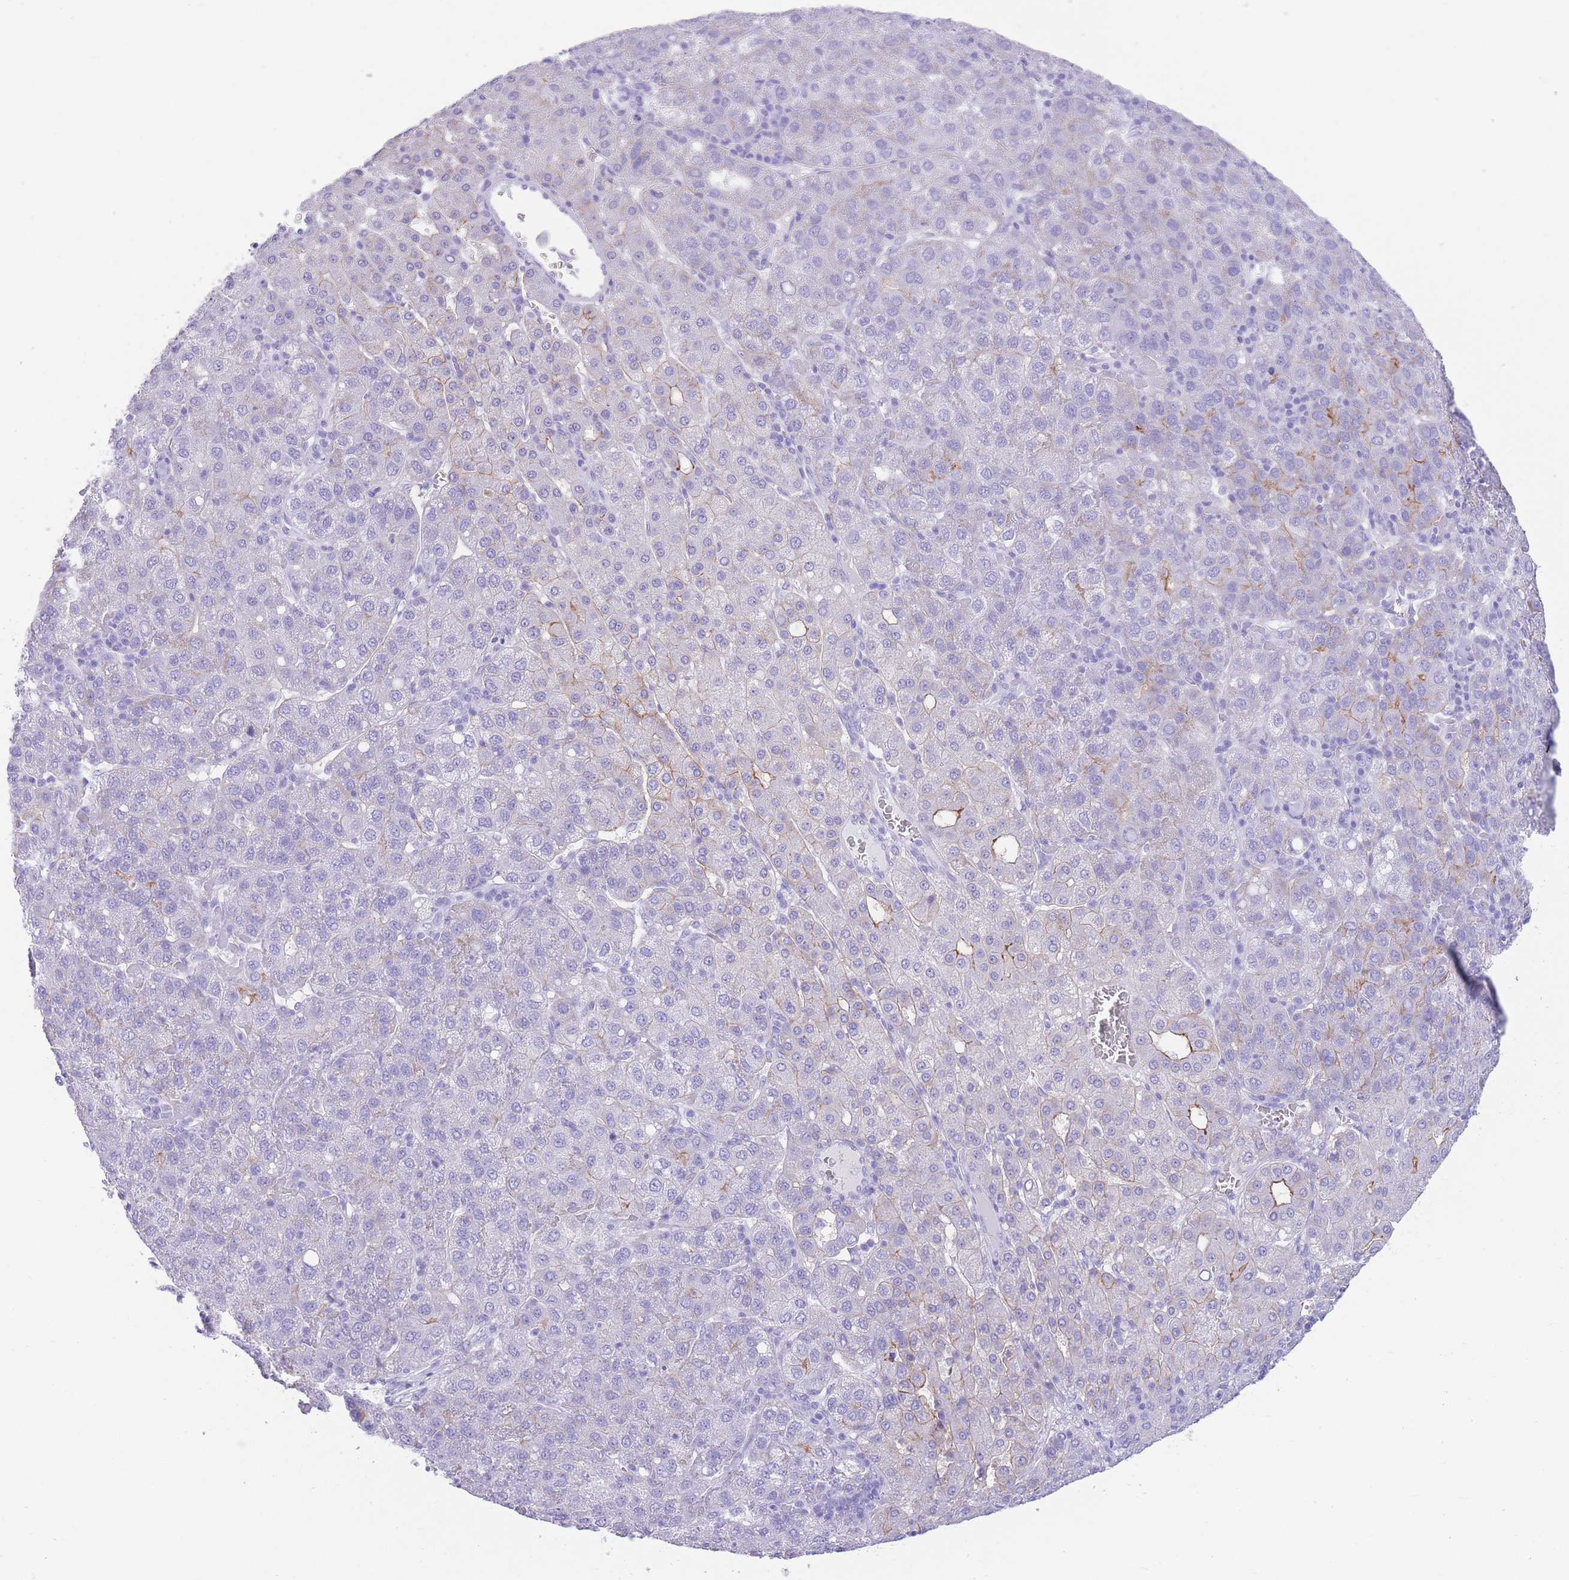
{"staining": {"intensity": "moderate", "quantity": "<25%", "location": "cytoplasmic/membranous"}, "tissue": "liver cancer", "cell_type": "Tumor cells", "image_type": "cancer", "snomed": [{"axis": "morphology", "description": "Carcinoma, Hepatocellular, NOS"}, {"axis": "topography", "description": "Liver"}], "caption": "Liver cancer (hepatocellular carcinoma) stained for a protein (brown) reveals moderate cytoplasmic/membranous positive staining in about <25% of tumor cells.", "gene": "ELOA2", "patient": {"sex": "male", "age": 65}}